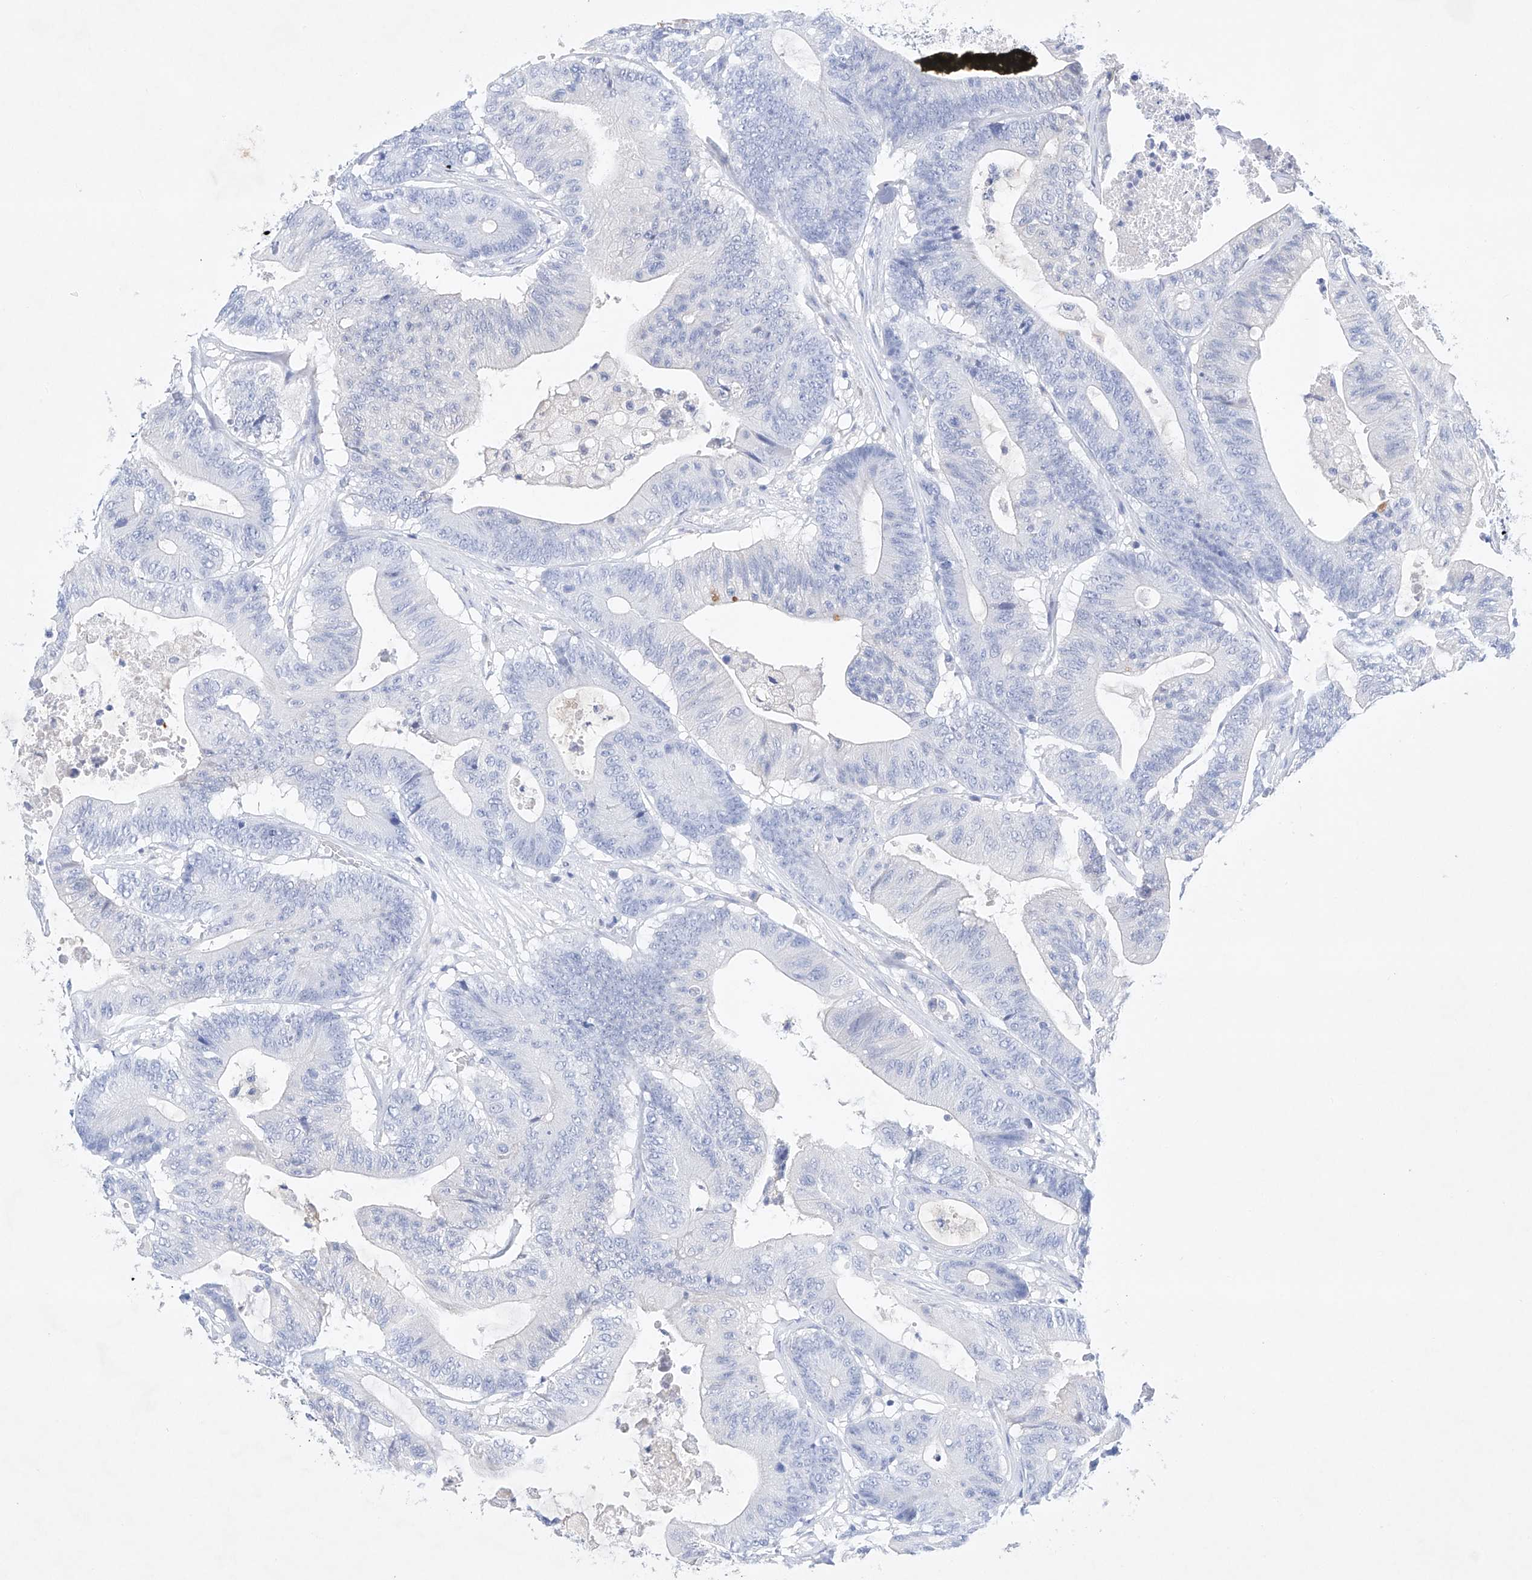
{"staining": {"intensity": "negative", "quantity": "none", "location": "none"}, "tissue": "colorectal cancer", "cell_type": "Tumor cells", "image_type": "cancer", "snomed": [{"axis": "morphology", "description": "Adenocarcinoma, NOS"}, {"axis": "topography", "description": "Colon"}], "caption": "Micrograph shows no protein positivity in tumor cells of colorectal adenocarcinoma tissue. Brightfield microscopy of IHC stained with DAB (3,3'-diaminobenzidine) (brown) and hematoxylin (blue), captured at high magnification.", "gene": "LURAP1", "patient": {"sex": "female", "age": 84}}